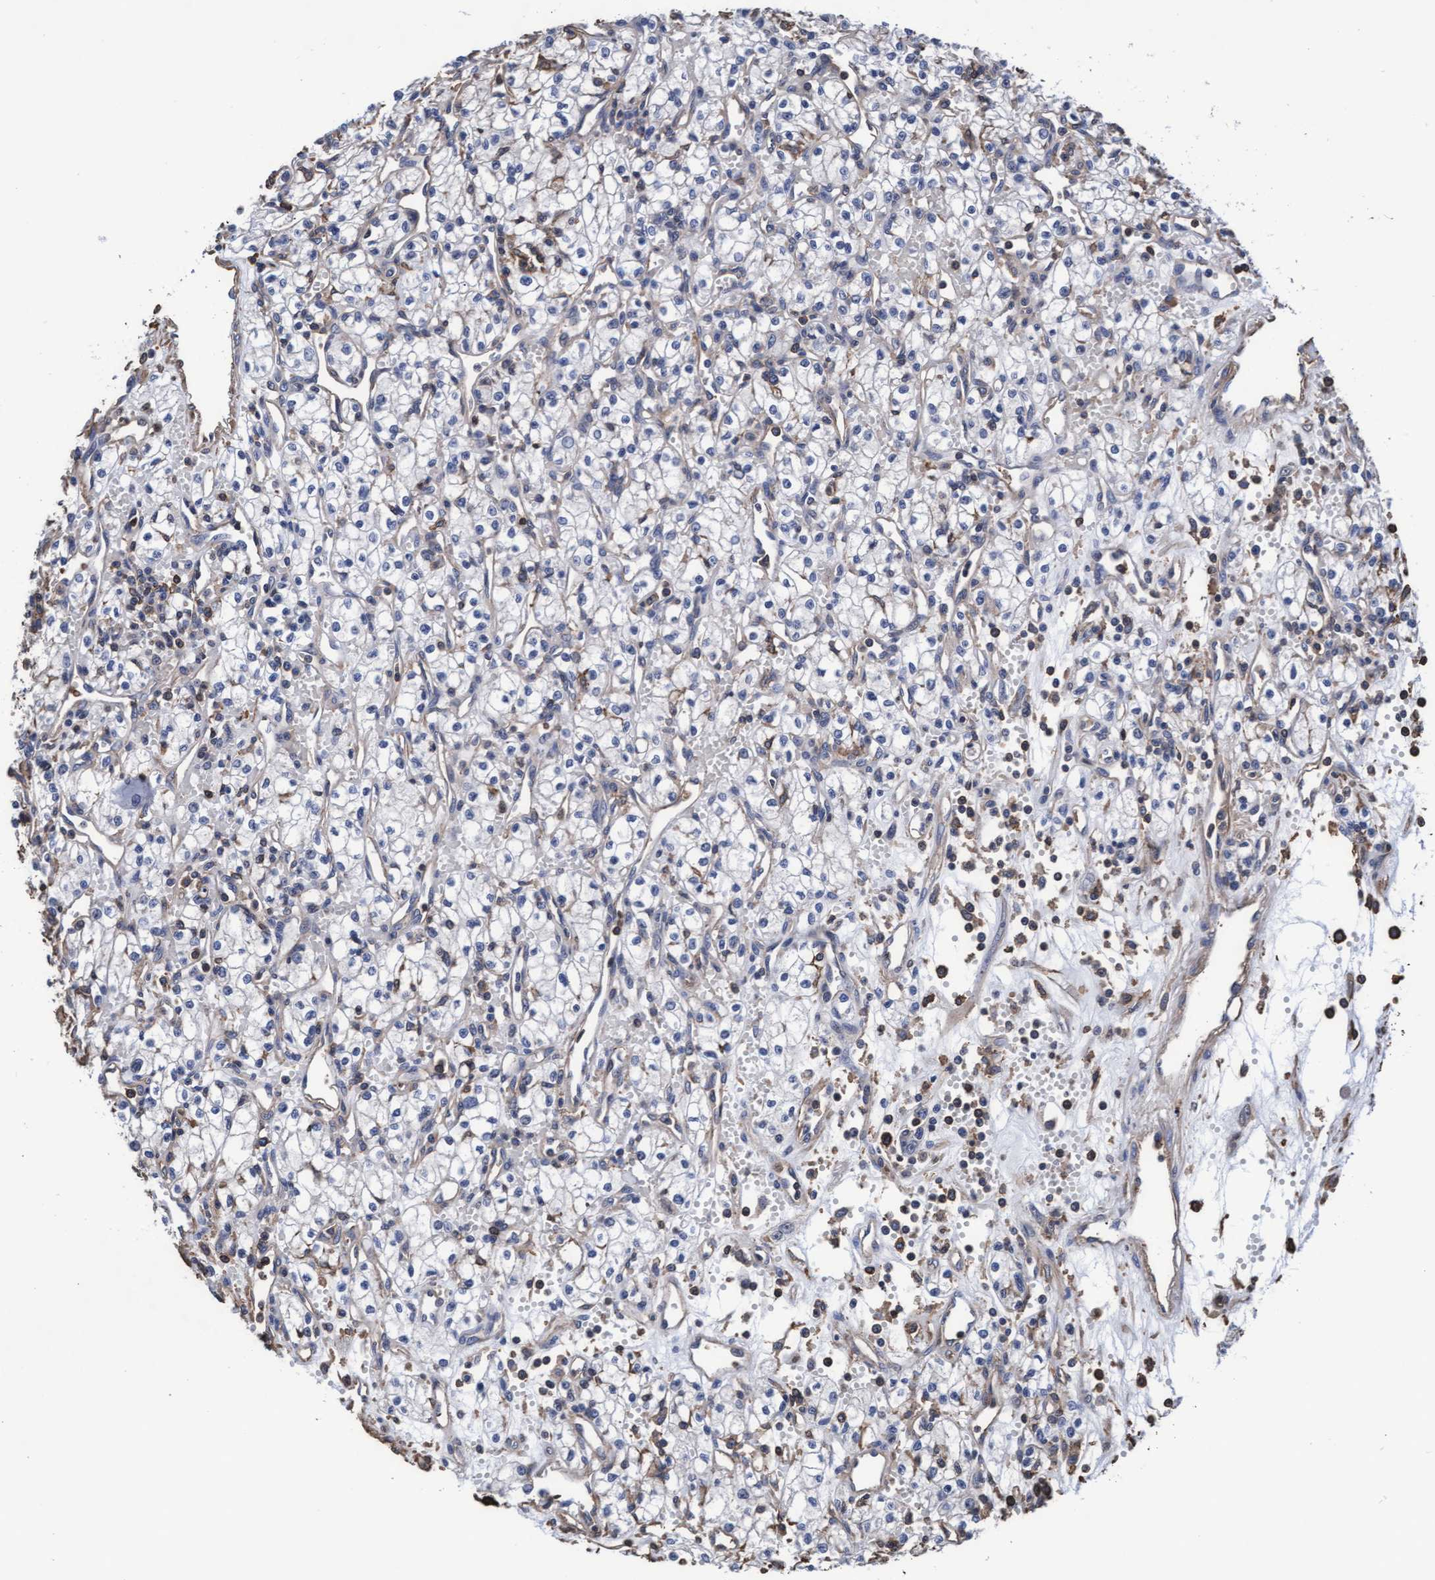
{"staining": {"intensity": "negative", "quantity": "none", "location": "none"}, "tissue": "renal cancer", "cell_type": "Tumor cells", "image_type": "cancer", "snomed": [{"axis": "morphology", "description": "Adenocarcinoma, NOS"}, {"axis": "topography", "description": "Kidney"}], "caption": "Immunohistochemistry of human renal cancer (adenocarcinoma) displays no staining in tumor cells. The staining was performed using DAB to visualize the protein expression in brown, while the nuclei were stained in blue with hematoxylin (Magnification: 20x).", "gene": "GRHPR", "patient": {"sex": "male", "age": 59}}